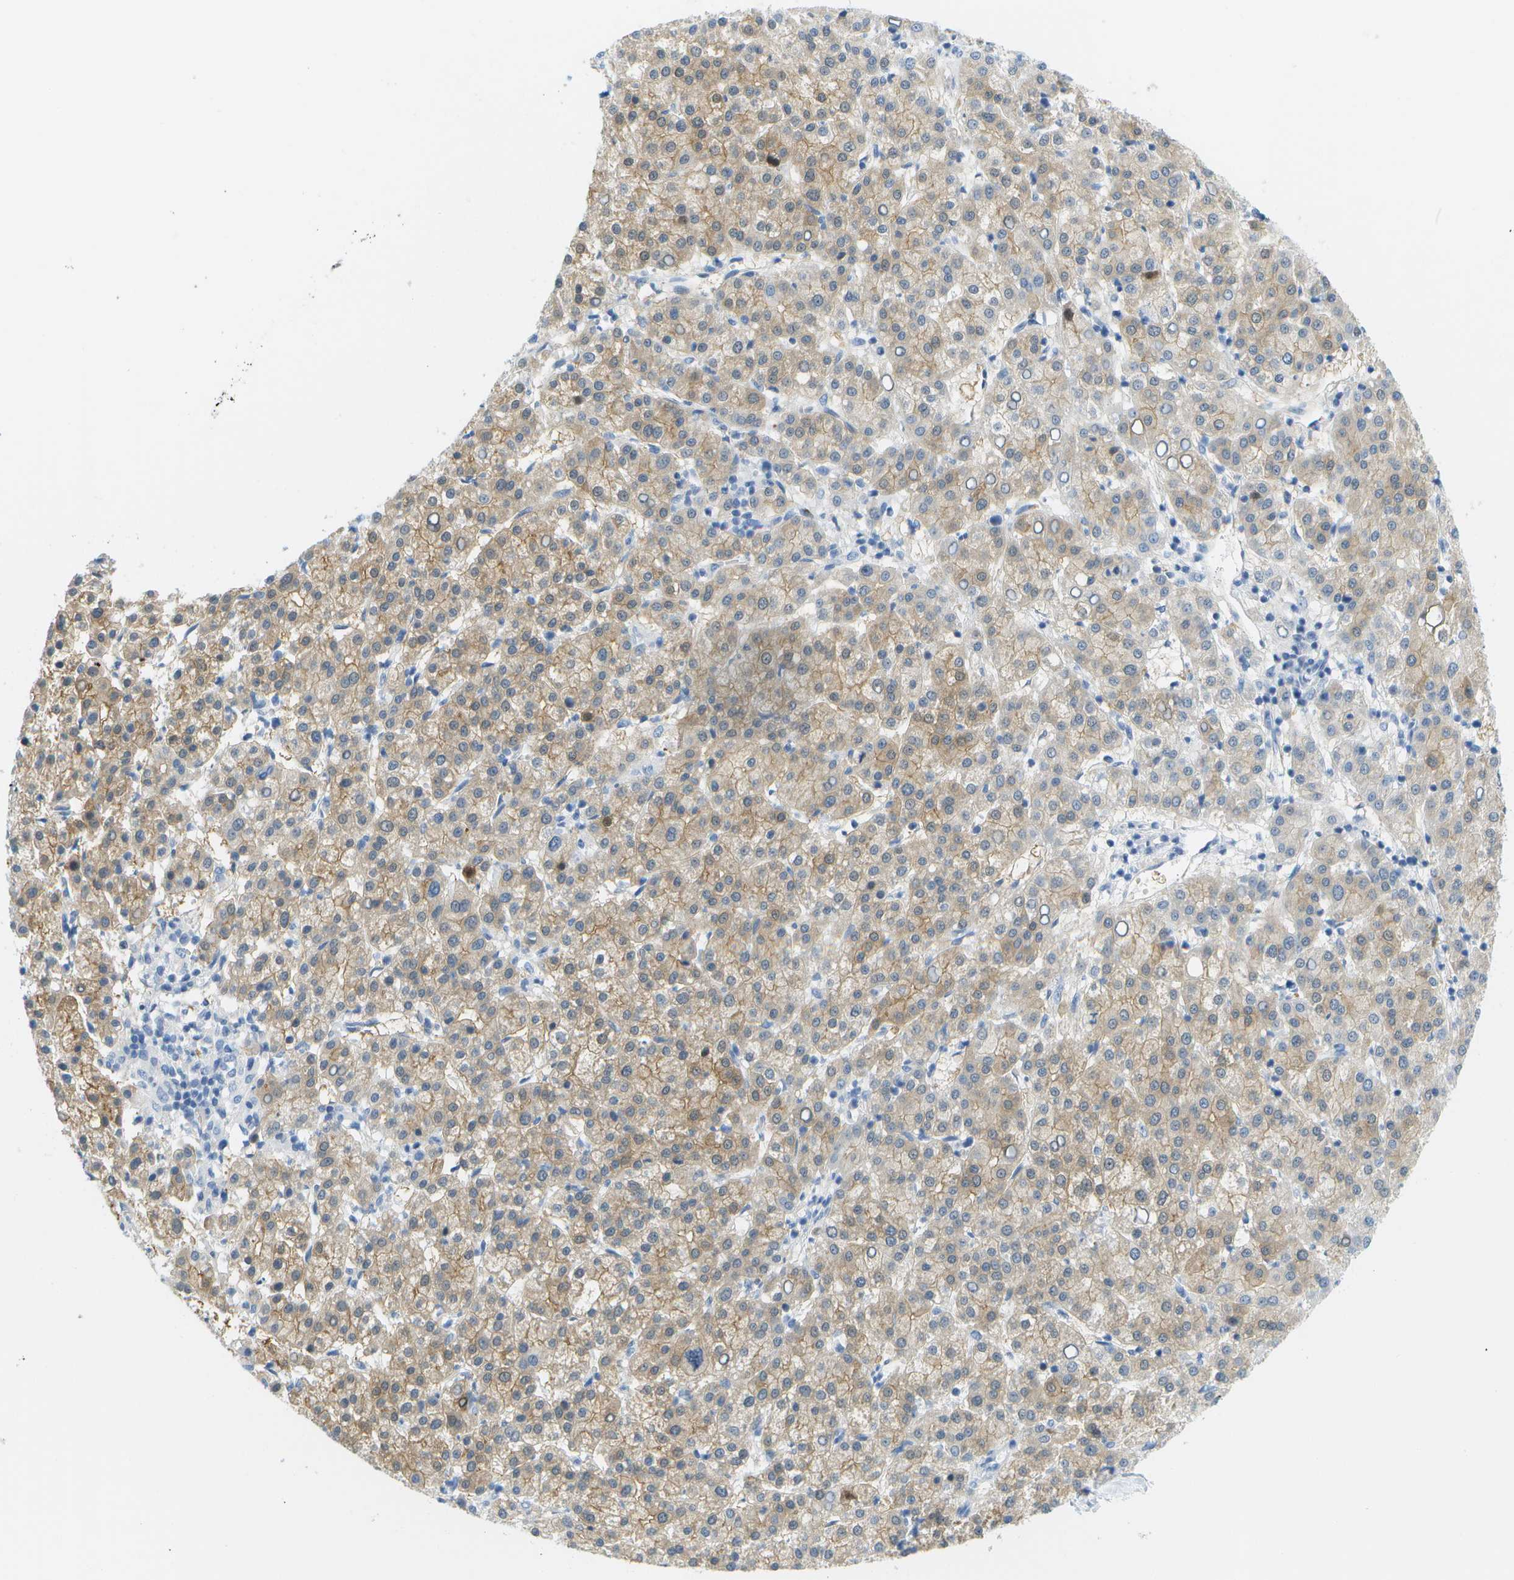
{"staining": {"intensity": "moderate", "quantity": "25%-75%", "location": "cytoplasmic/membranous"}, "tissue": "liver cancer", "cell_type": "Tumor cells", "image_type": "cancer", "snomed": [{"axis": "morphology", "description": "Carcinoma, Hepatocellular, NOS"}, {"axis": "topography", "description": "Liver"}], "caption": "Human liver cancer (hepatocellular carcinoma) stained with a protein marker demonstrates moderate staining in tumor cells.", "gene": "CUL9", "patient": {"sex": "female", "age": 58}}